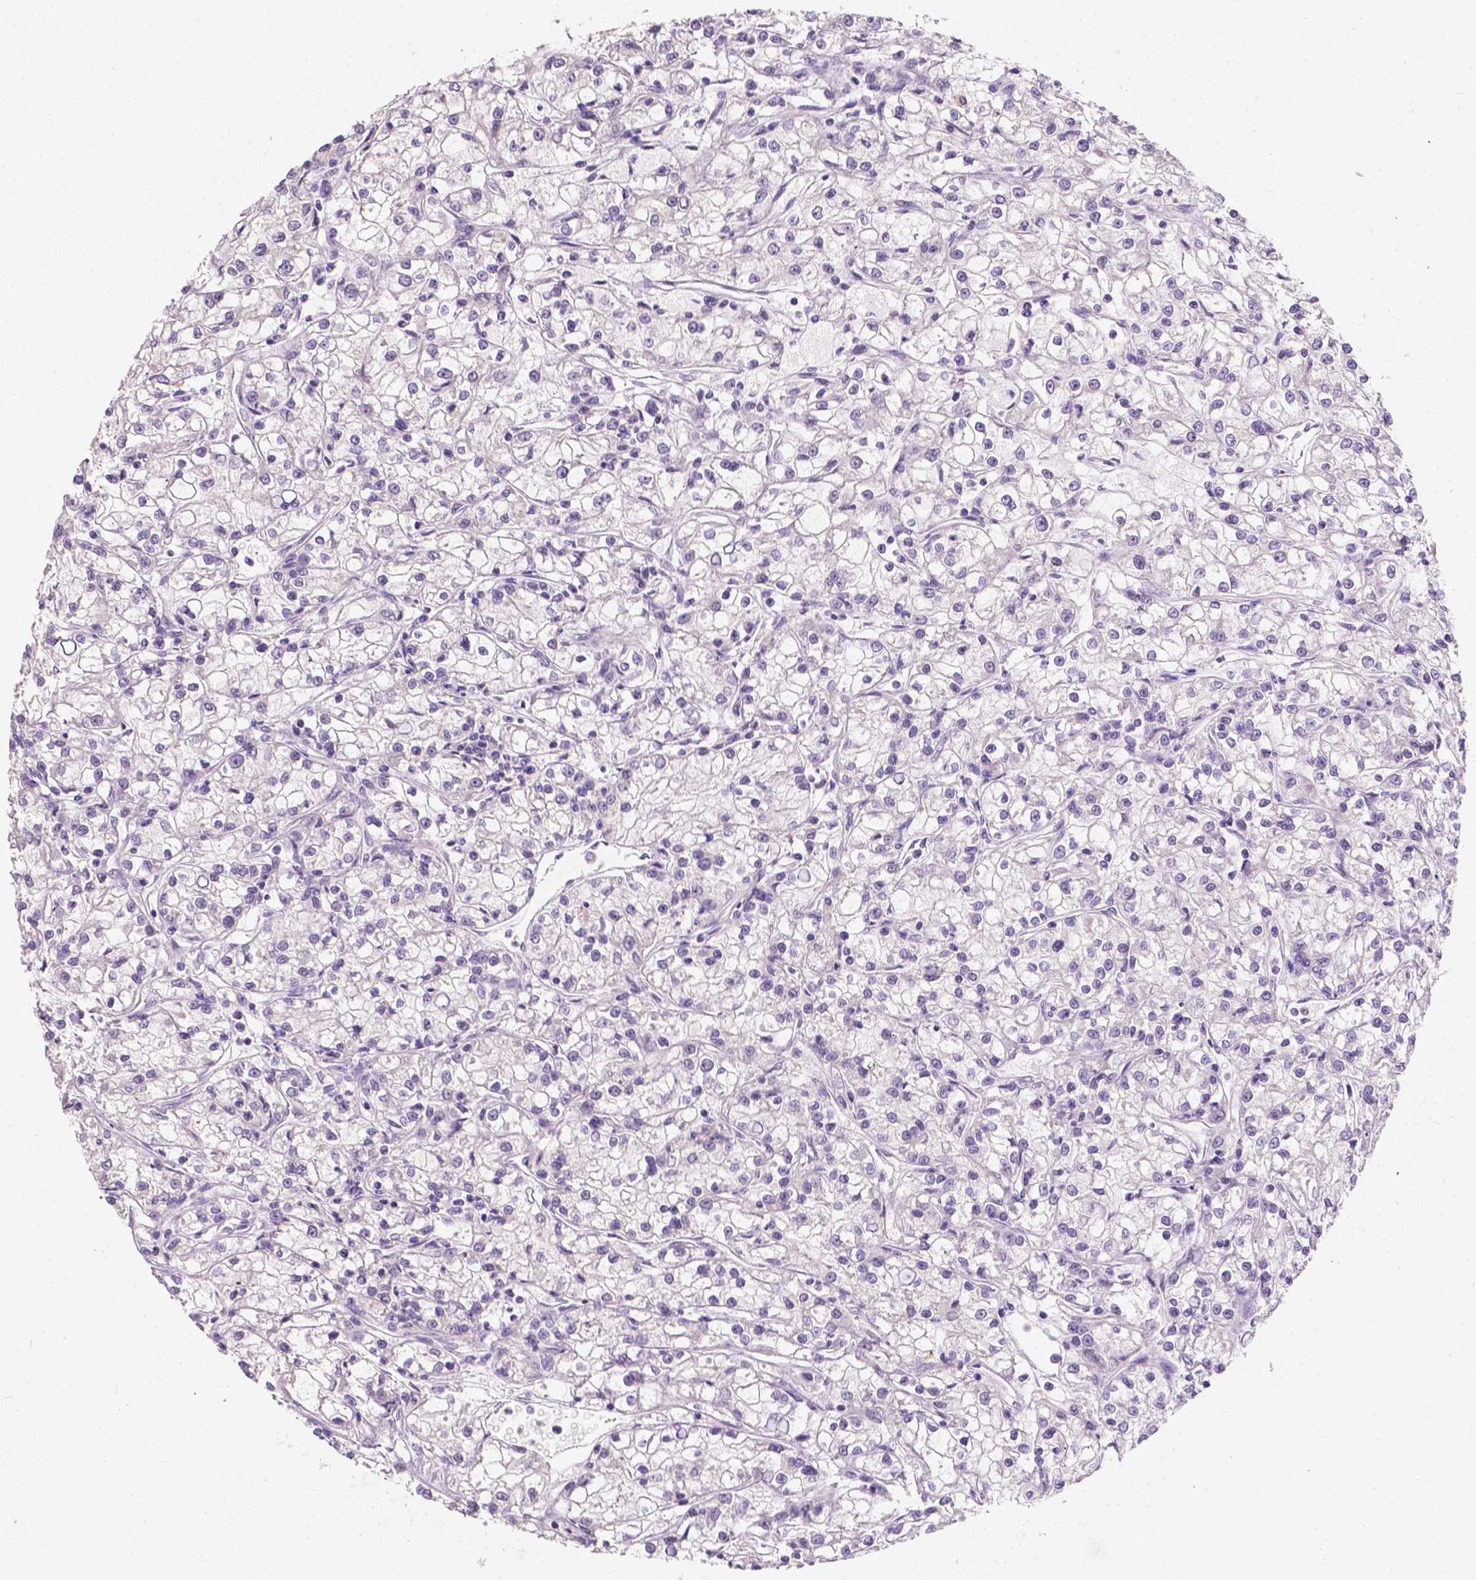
{"staining": {"intensity": "negative", "quantity": "none", "location": "none"}, "tissue": "renal cancer", "cell_type": "Tumor cells", "image_type": "cancer", "snomed": [{"axis": "morphology", "description": "Adenocarcinoma, NOS"}, {"axis": "topography", "description": "Kidney"}], "caption": "Immunohistochemistry (IHC) photomicrograph of renal cancer (adenocarcinoma) stained for a protein (brown), which shows no expression in tumor cells.", "gene": "SIRT2", "patient": {"sex": "female", "age": 59}}